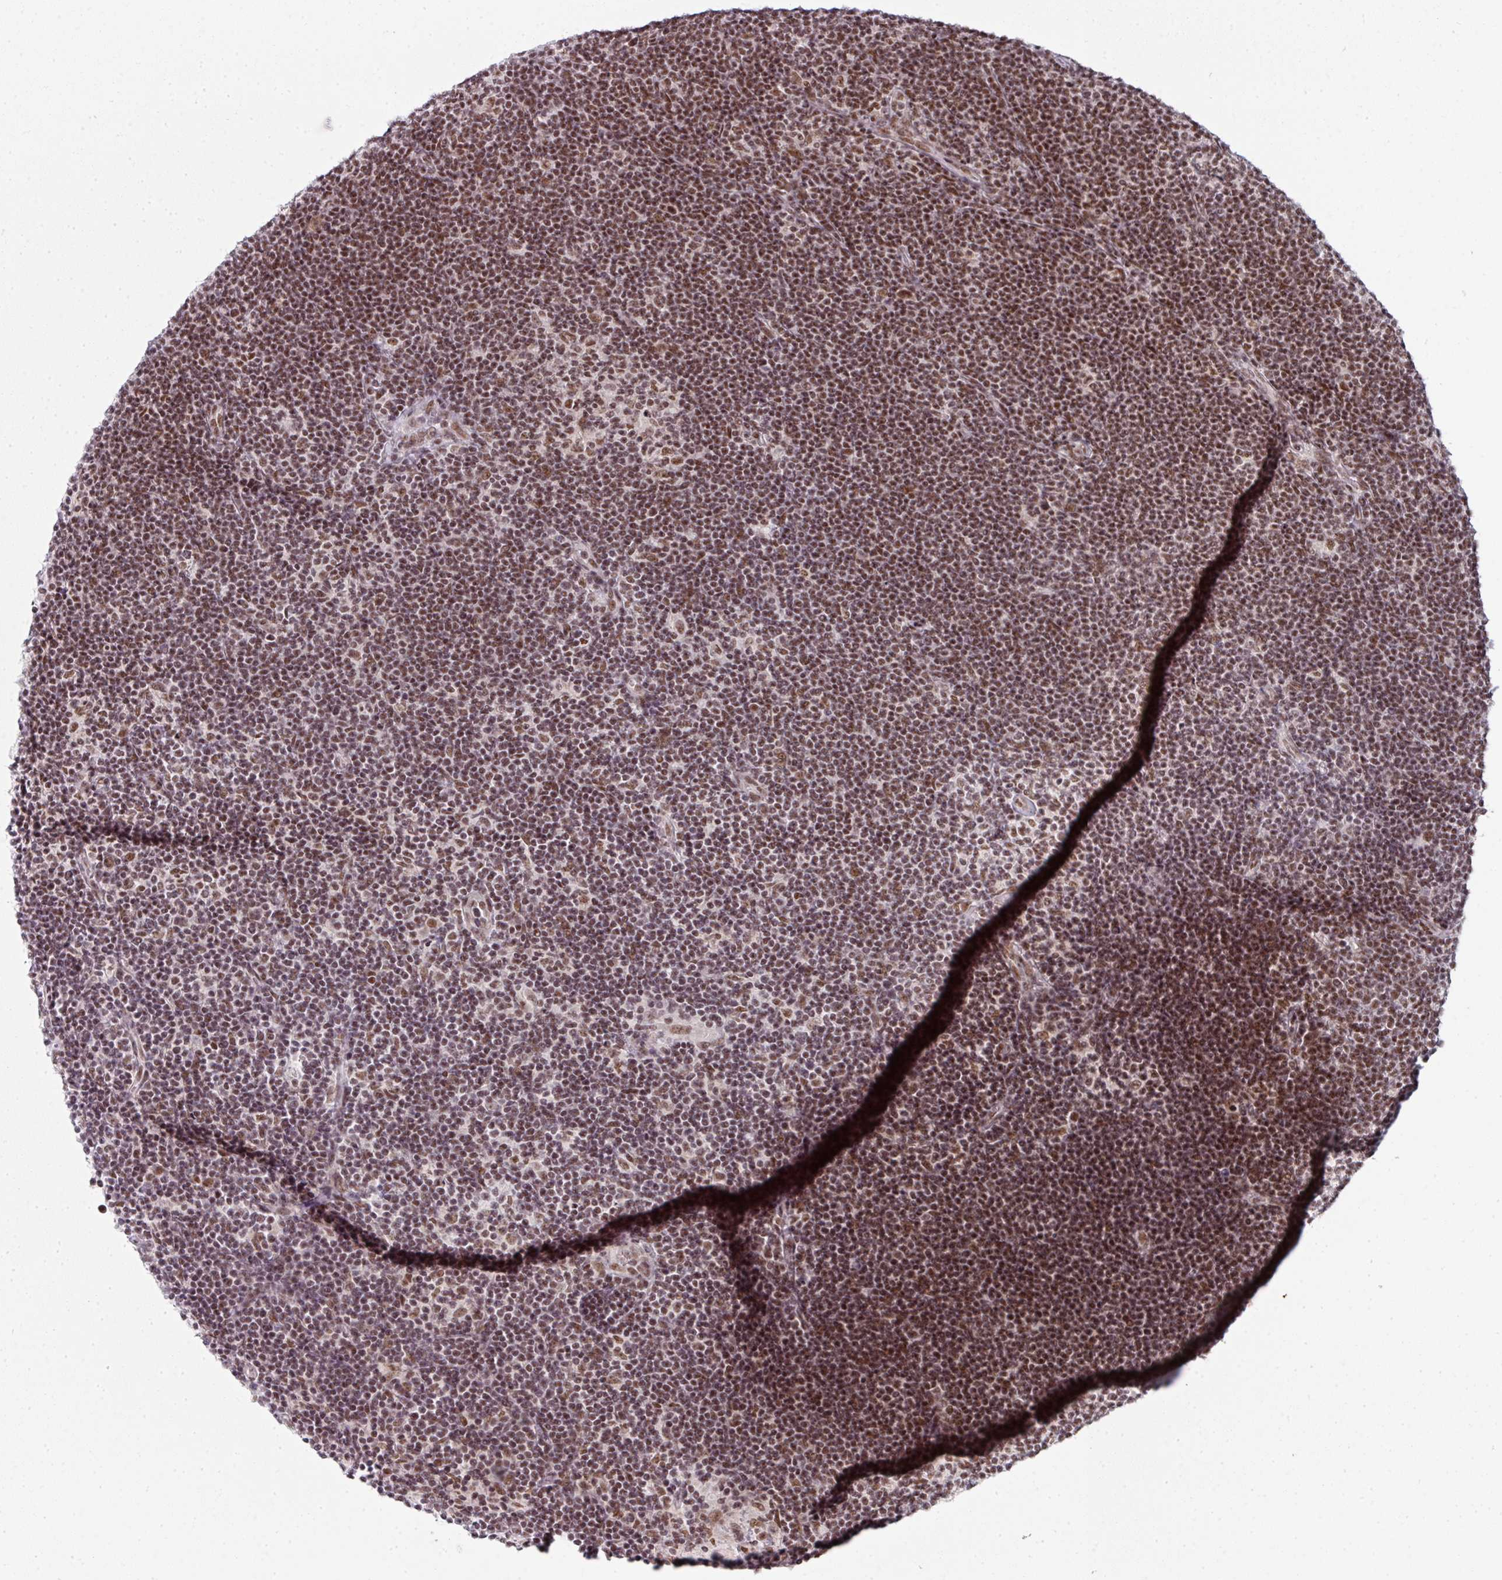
{"staining": {"intensity": "moderate", "quantity": ">75%", "location": "nuclear"}, "tissue": "lymphoma", "cell_type": "Tumor cells", "image_type": "cancer", "snomed": [{"axis": "morphology", "description": "Hodgkin's disease, NOS"}, {"axis": "topography", "description": "Lymph node"}], "caption": "Lymphoma stained with a brown dye shows moderate nuclear positive positivity in about >75% of tumor cells.", "gene": "NFYA", "patient": {"sex": "female", "age": 57}}